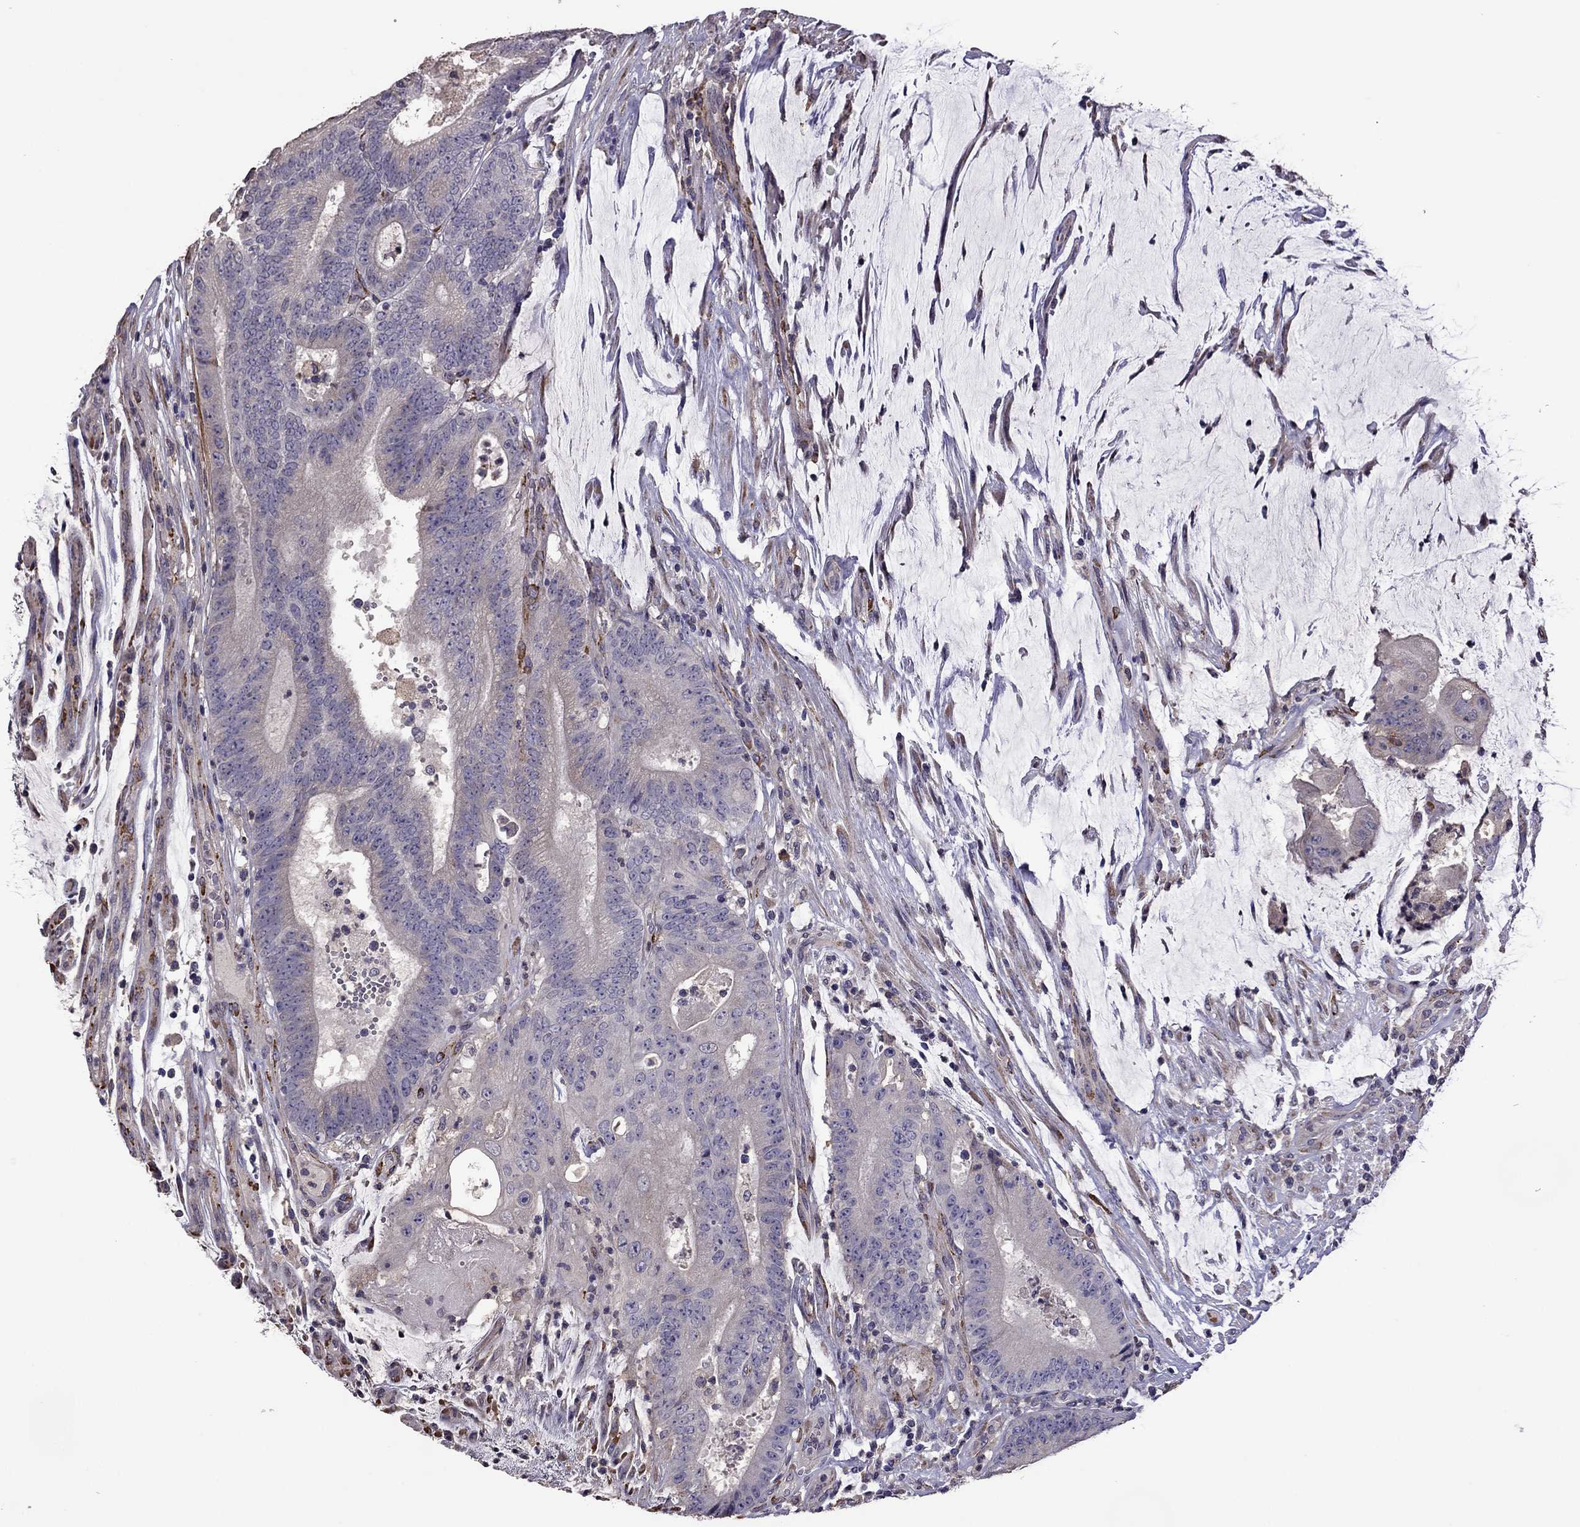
{"staining": {"intensity": "negative", "quantity": "none", "location": "none"}, "tissue": "colorectal cancer", "cell_type": "Tumor cells", "image_type": "cancer", "snomed": [{"axis": "morphology", "description": "Adenocarcinoma, NOS"}, {"axis": "topography", "description": "Colon"}], "caption": "Immunohistochemical staining of colorectal cancer (adenocarcinoma) displays no significant positivity in tumor cells.", "gene": "CDH9", "patient": {"sex": "female", "age": 43}}